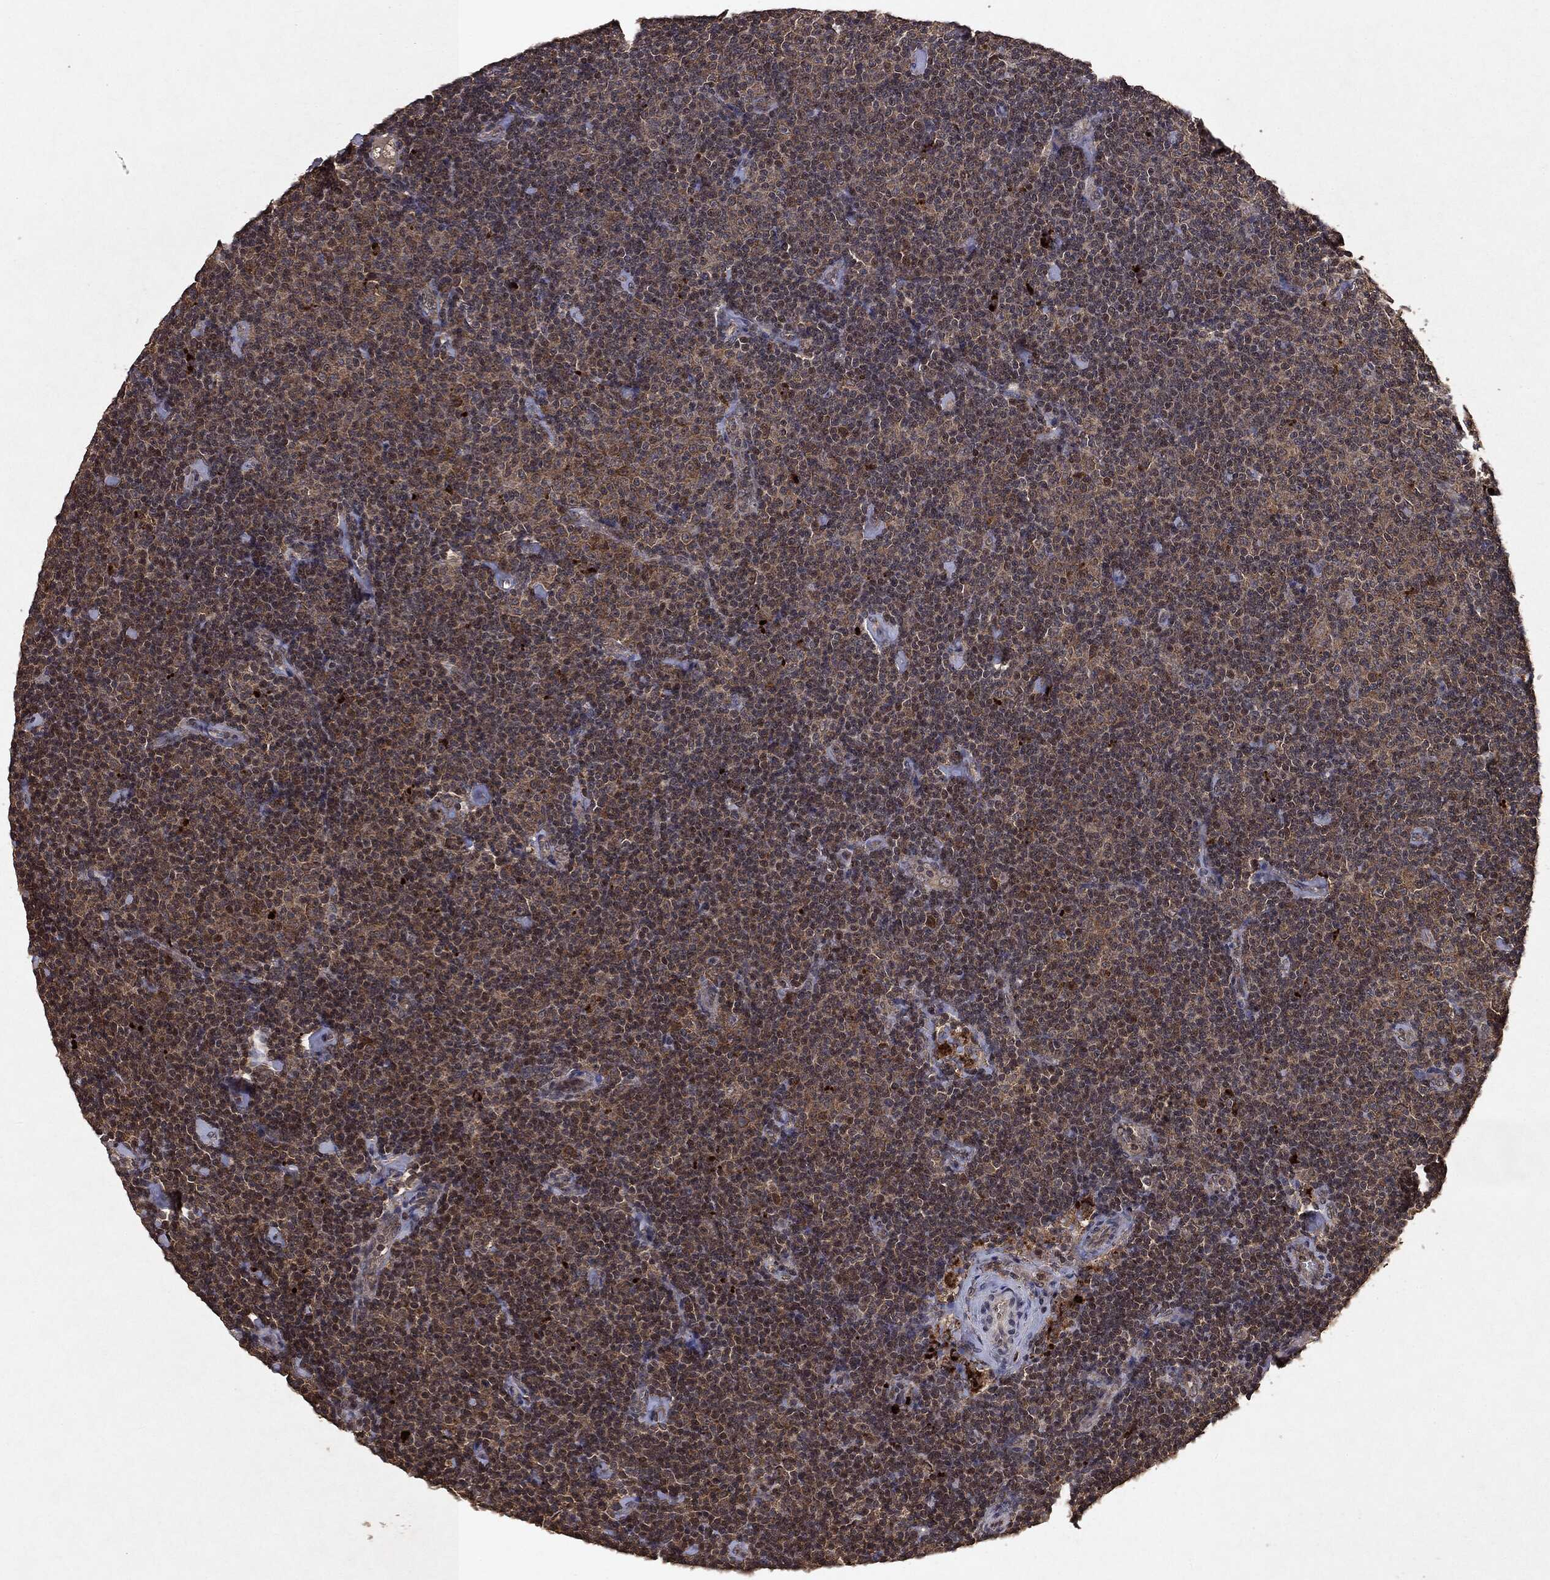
{"staining": {"intensity": "weak", "quantity": "25%-75%", "location": "cytoplasmic/membranous,nuclear"}, "tissue": "lymphoma", "cell_type": "Tumor cells", "image_type": "cancer", "snomed": [{"axis": "morphology", "description": "Malignant lymphoma, non-Hodgkin's type, Low grade"}, {"axis": "topography", "description": "Lymph node"}], "caption": "DAB immunohistochemical staining of human low-grade malignant lymphoma, non-Hodgkin's type displays weak cytoplasmic/membranous and nuclear protein positivity in approximately 25%-75% of tumor cells.", "gene": "MTOR", "patient": {"sex": "male", "age": 81}}